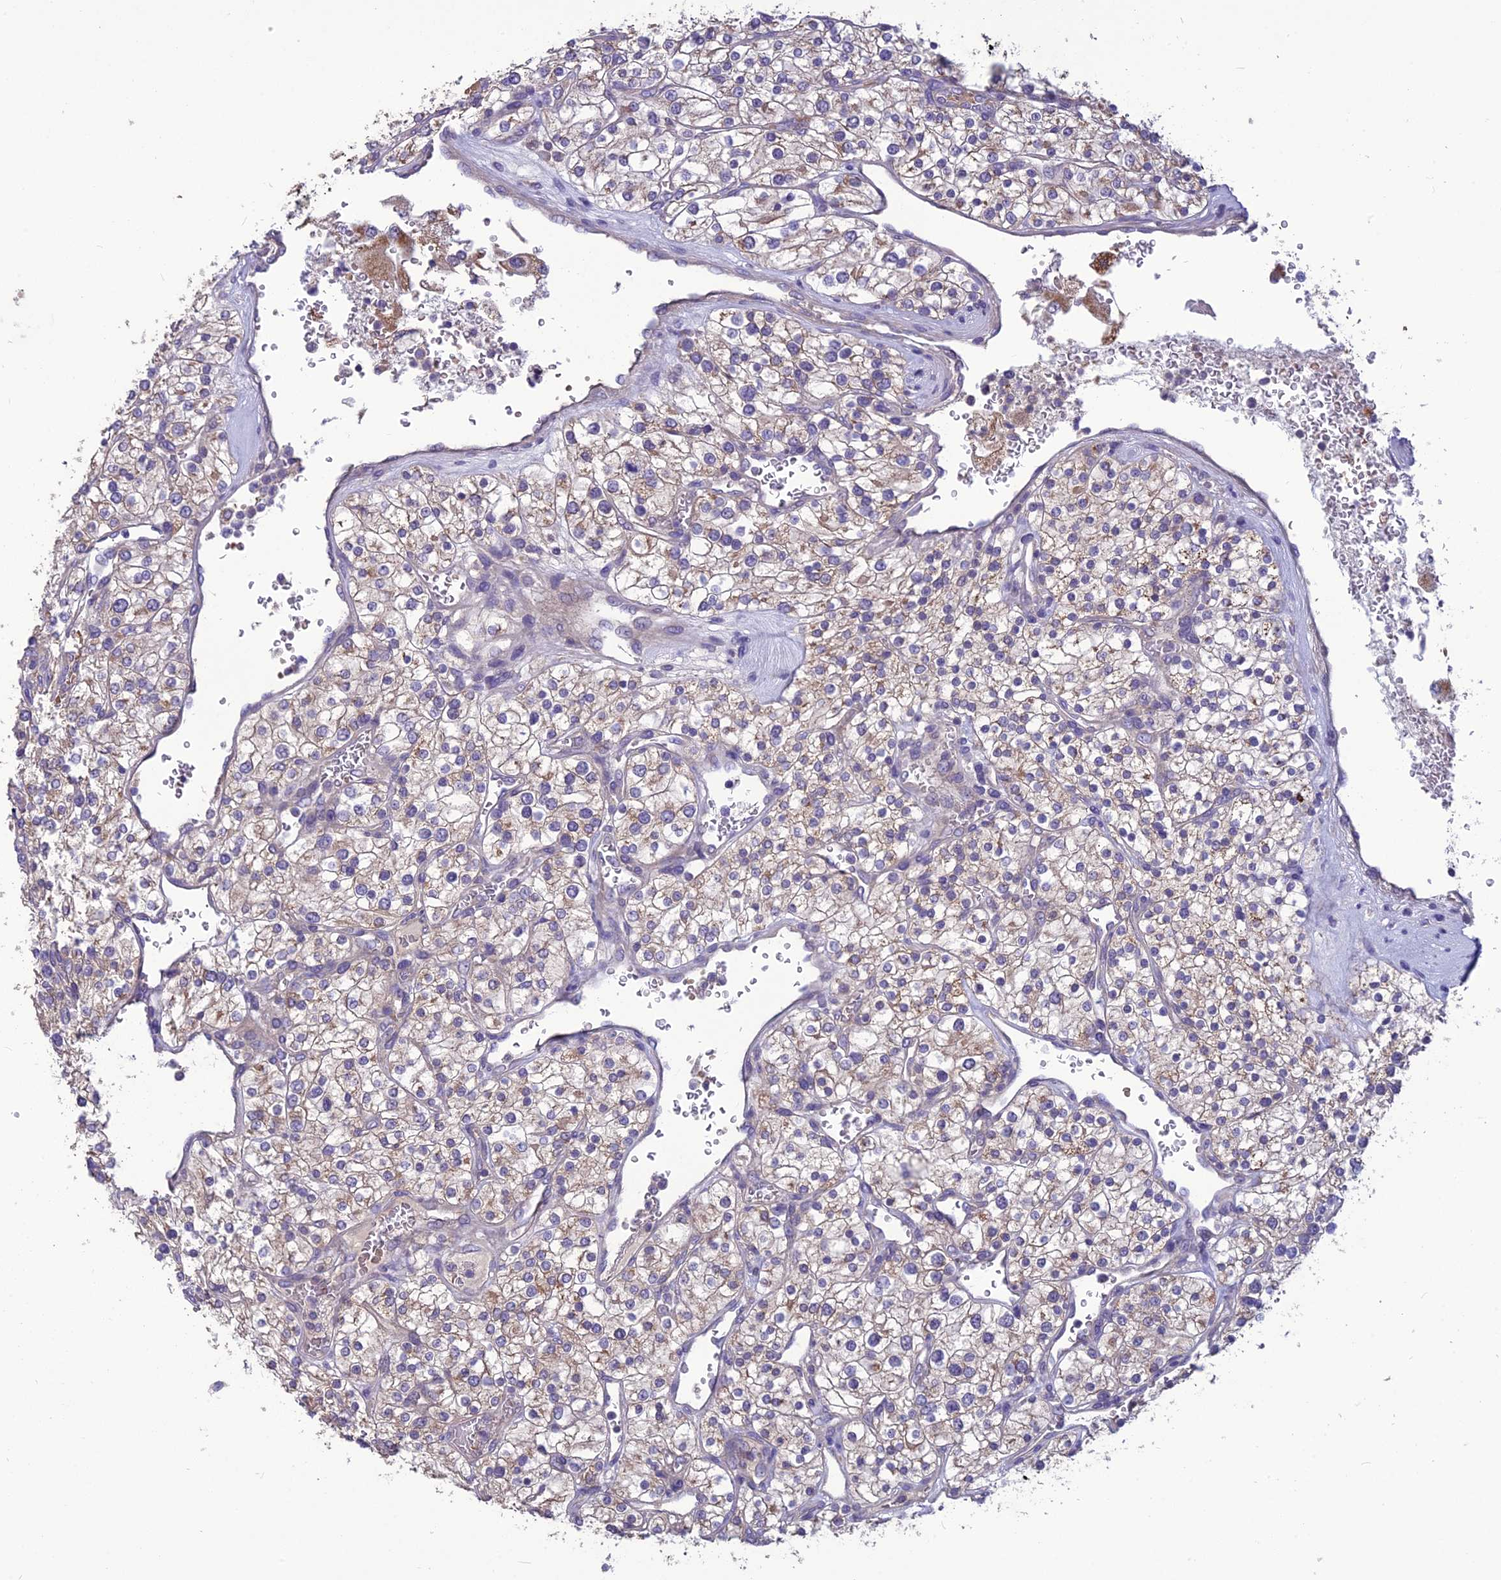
{"staining": {"intensity": "weak", "quantity": "25%-75%", "location": "cytoplasmic/membranous"}, "tissue": "renal cancer", "cell_type": "Tumor cells", "image_type": "cancer", "snomed": [{"axis": "morphology", "description": "Adenocarcinoma, NOS"}, {"axis": "topography", "description": "Kidney"}], "caption": "Renal adenocarcinoma tissue reveals weak cytoplasmic/membranous positivity in approximately 25%-75% of tumor cells", "gene": "PSMF1", "patient": {"sex": "male", "age": 80}}